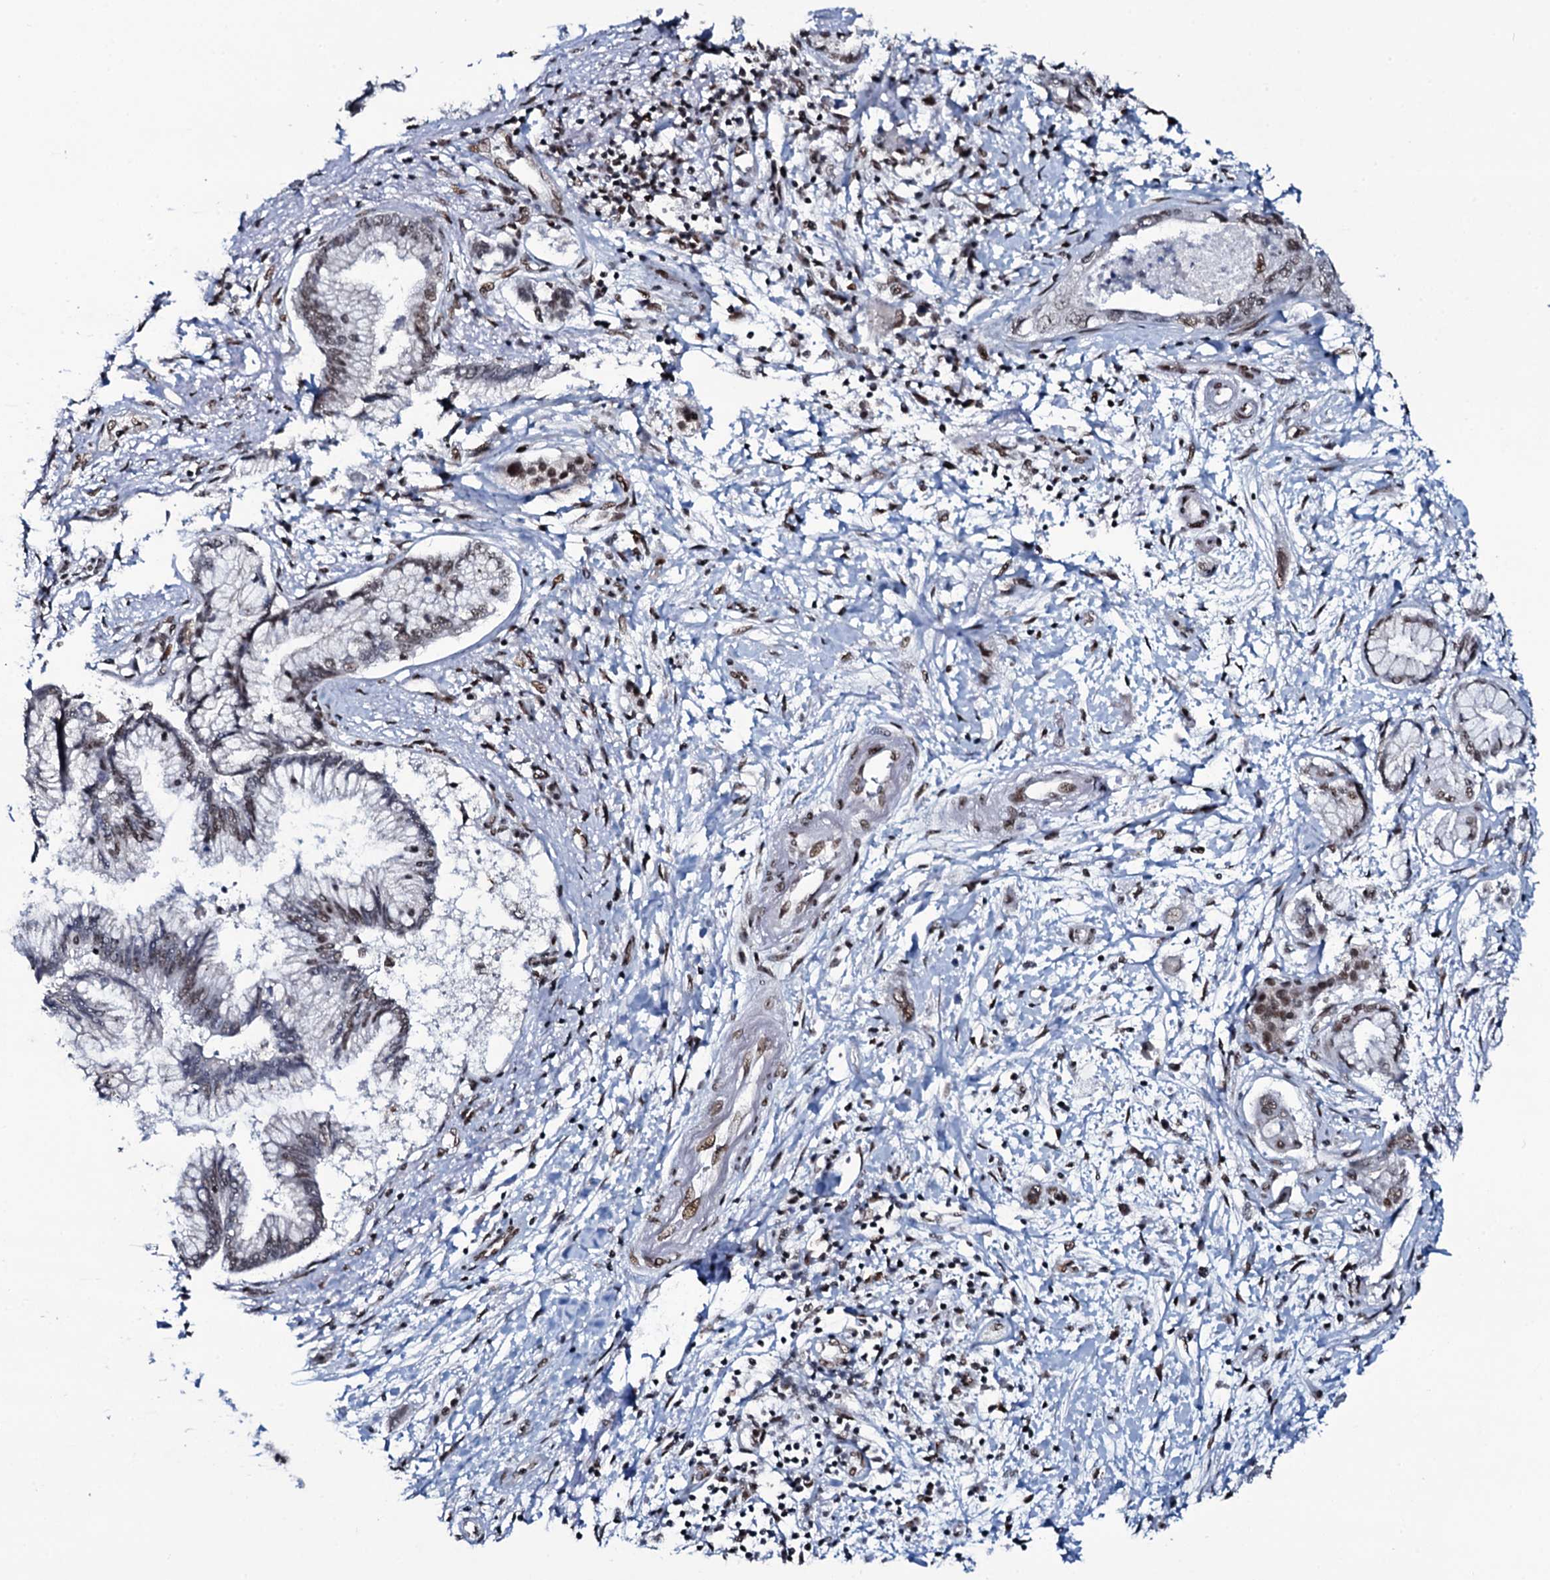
{"staining": {"intensity": "weak", "quantity": "<25%", "location": "nuclear"}, "tissue": "pancreatic cancer", "cell_type": "Tumor cells", "image_type": "cancer", "snomed": [{"axis": "morphology", "description": "Adenocarcinoma, NOS"}, {"axis": "topography", "description": "Pancreas"}], "caption": "High magnification brightfield microscopy of pancreatic adenocarcinoma stained with DAB (brown) and counterstained with hematoxylin (blue): tumor cells show no significant staining.", "gene": "ZMIZ2", "patient": {"sex": "female", "age": 73}}